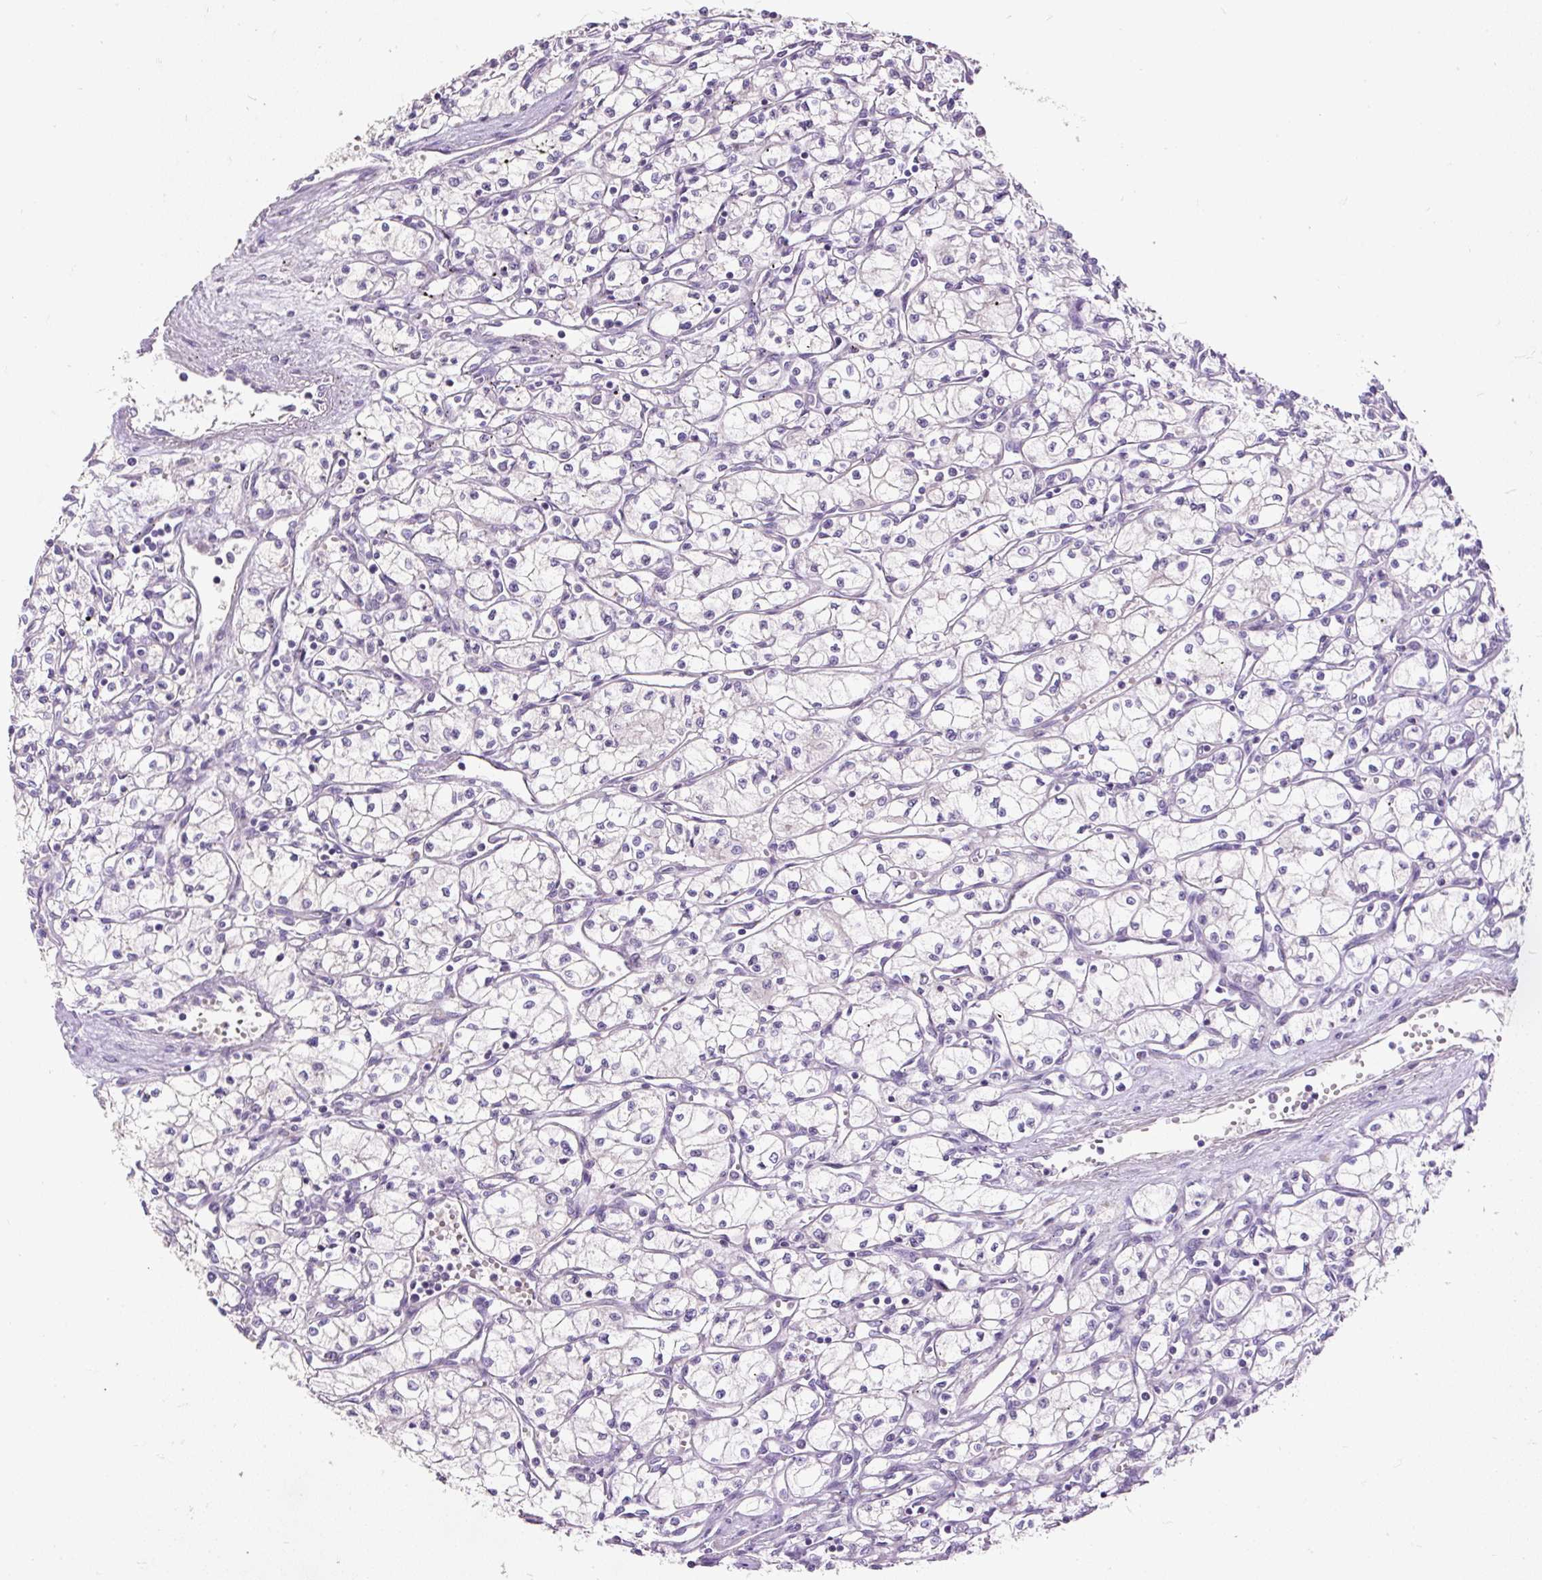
{"staining": {"intensity": "negative", "quantity": "none", "location": "none"}, "tissue": "renal cancer", "cell_type": "Tumor cells", "image_type": "cancer", "snomed": [{"axis": "morphology", "description": "Adenocarcinoma, NOS"}, {"axis": "topography", "description": "Kidney"}], "caption": "An IHC image of renal cancer is shown. There is no staining in tumor cells of renal cancer.", "gene": "KRTAP20-3", "patient": {"sex": "male", "age": 59}}